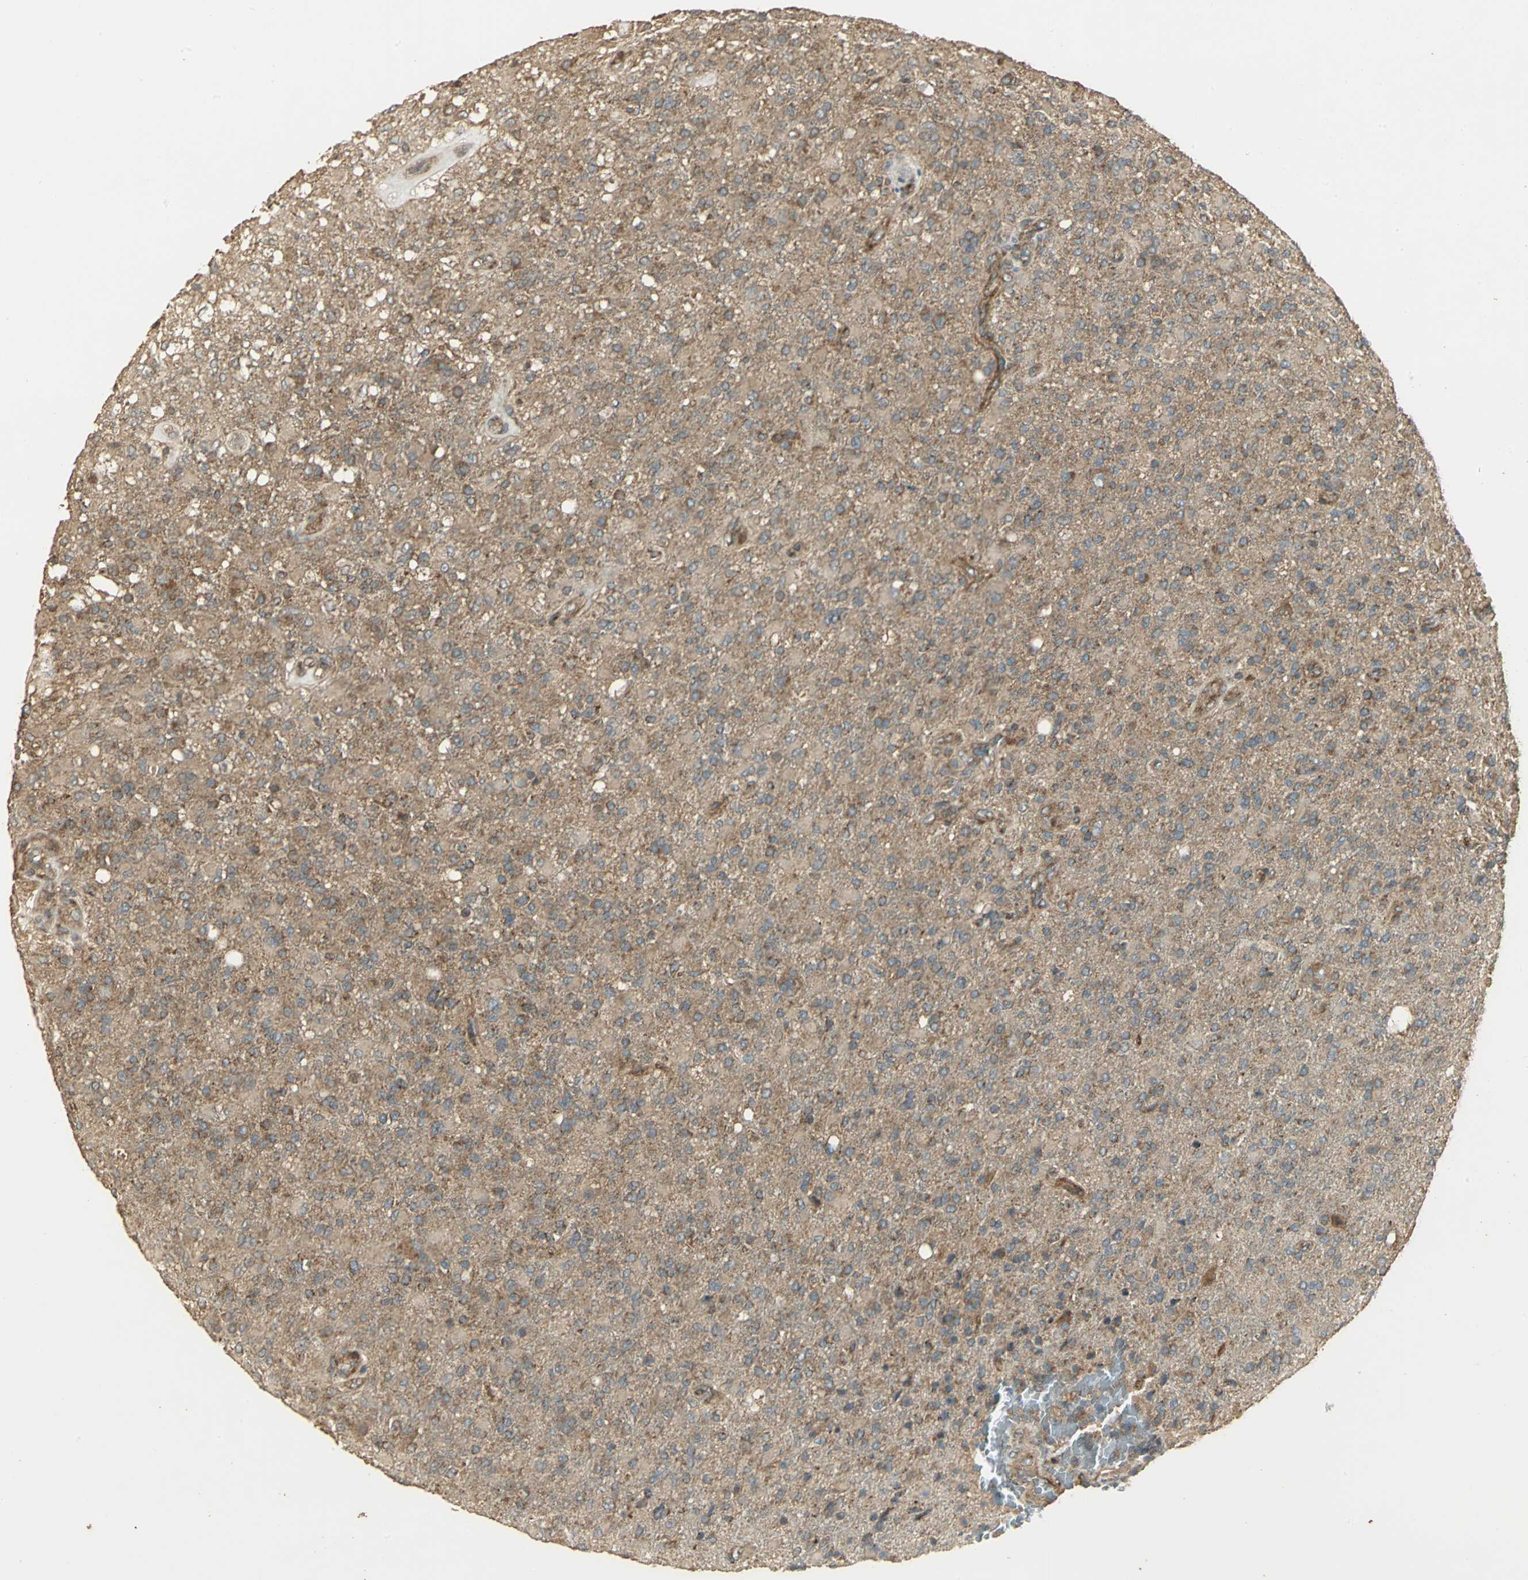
{"staining": {"intensity": "moderate", "quantity": ">75%", "location": "cytoplasmic/membranous"}, "tissue": "glioma", "cell_type": "Tumor cells", "image_type": "cancer", "snomed": [{"axis": "morphology", "description": "Glioma, malignant, High grade"}, {"axis": "topography", "description": "Brain"}], "caption": "Protein expression analysis of malignant high-grade glioma reveals moderate cytoplasmic/membranous staining in approximately >75% of tumor cells. The staining is performed using DAB (3,3'-diaminobenzidine) brown chromogen to label protein expression. The nuclei are counter-stained blue using hematoxylin.", "gene": "KANK1", "patient": {"sex": "male", "age": 71}}